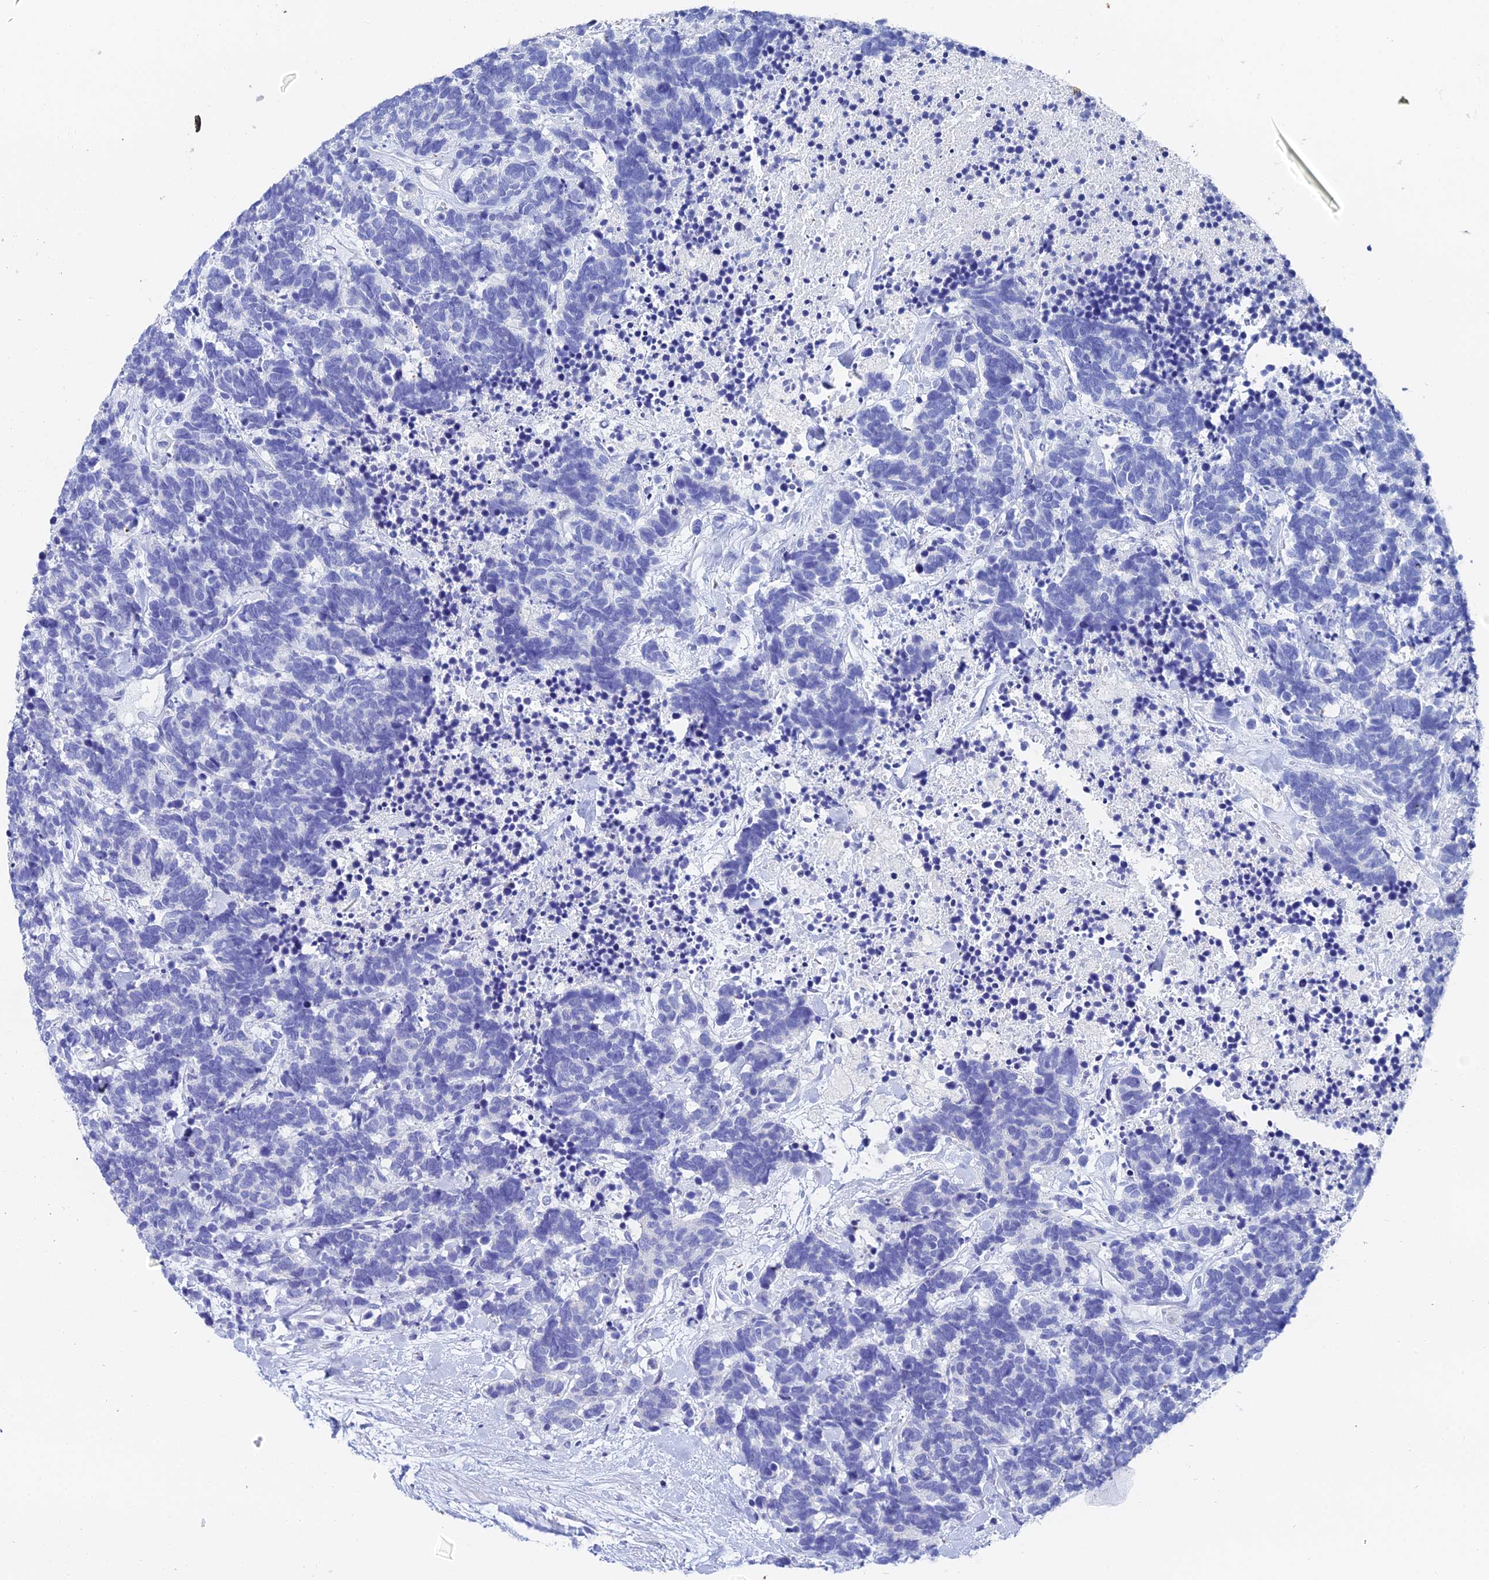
{"staining": {"intensity": "negative", "quantity": "none", "location": "none"}, "tissue": "carcinoid", "cell_type": "Tumor cells", "image_type": "cancer", "snomed": [{"axis": "morphology", "description": "Carcinoma, NOS"}, {"axis": "morphology", "description": "Carcinoid, malignant, NOS"}, {"axis": "topography", "description": "Prostate"}], "caption": "There is no significant staining in tumor cells of carcinoma.", "gene": "OCM", "patient": {"sex": "male", "age": 57}}